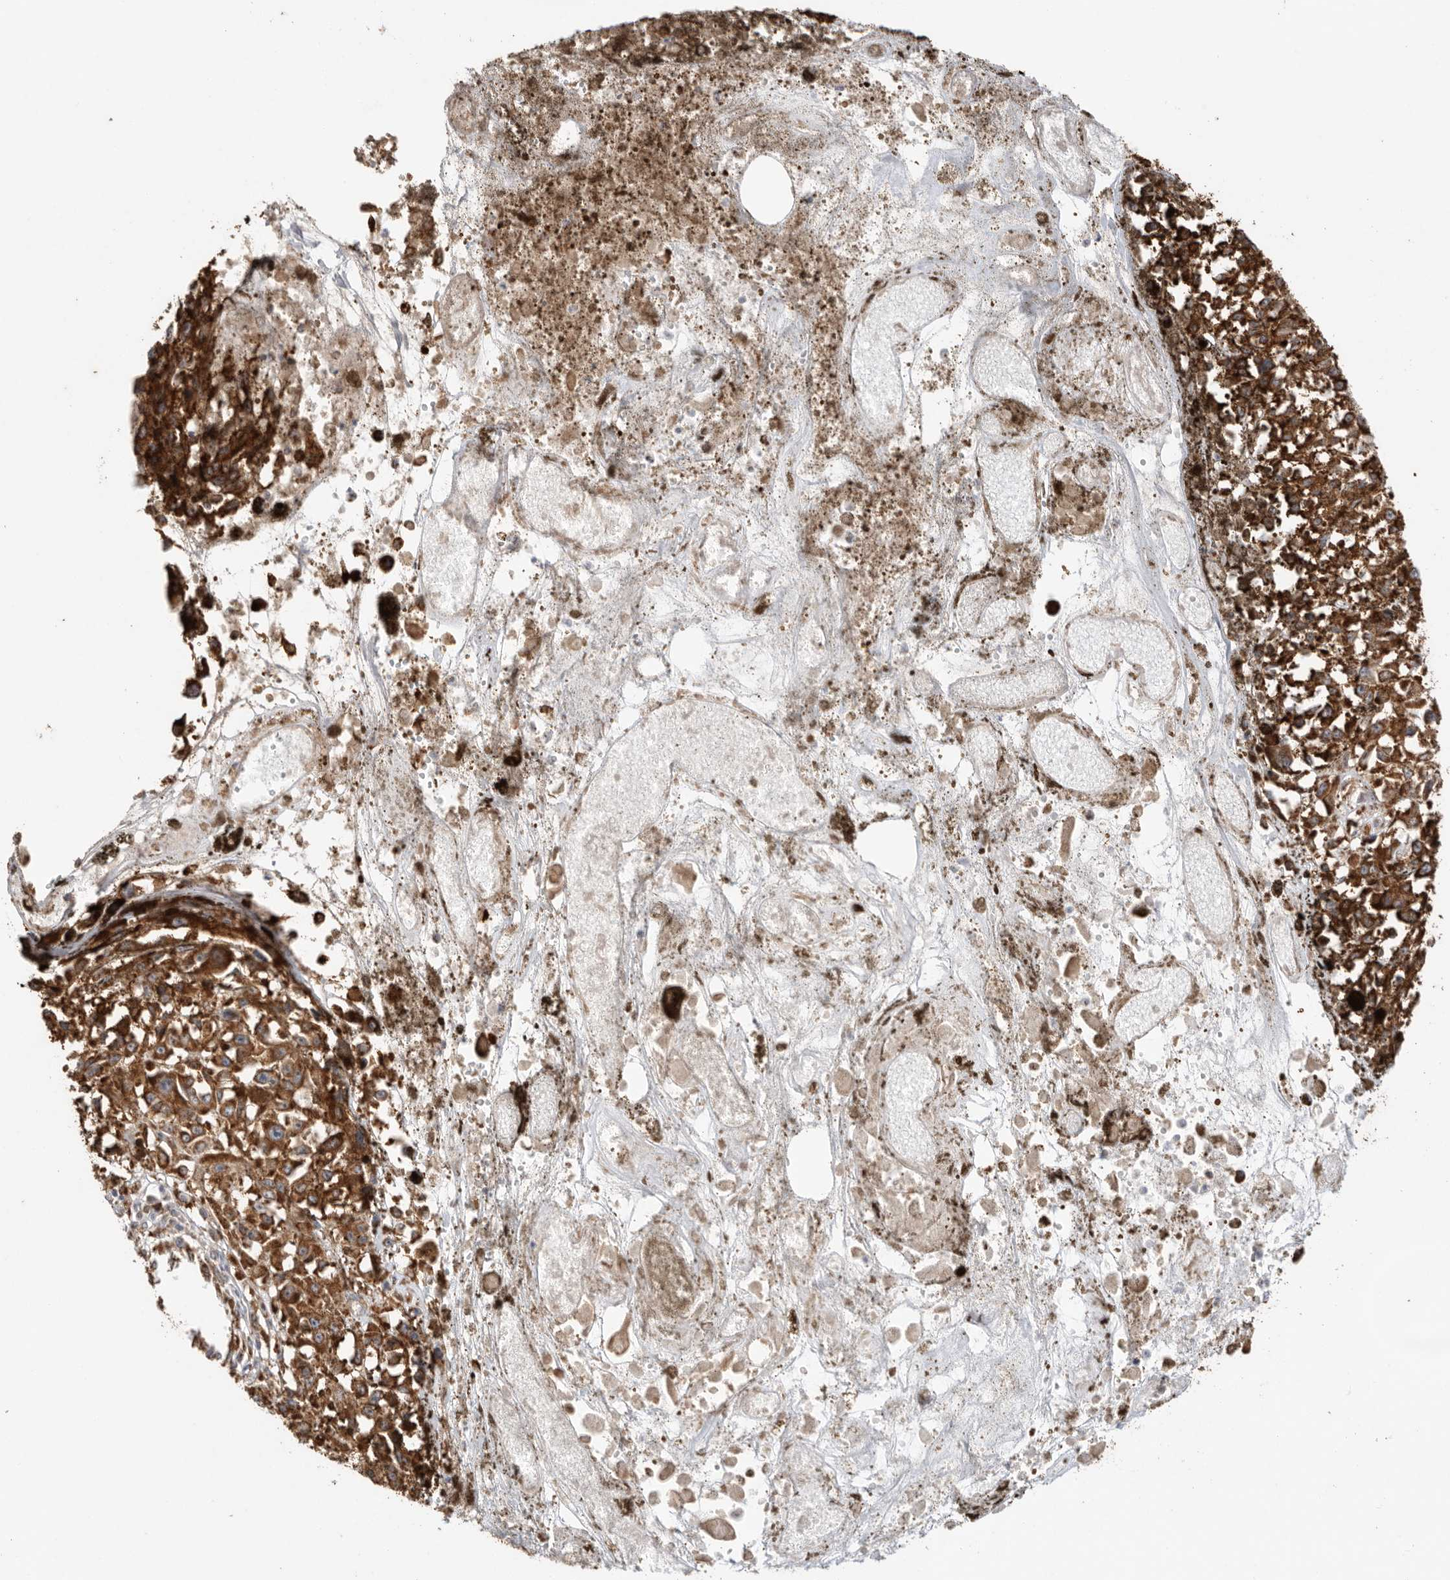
{"staining": {"intensity": "strong", "quantity": ">75%", "location": "cytoplasmic/membranous"}, "tissue": "melanoma", "cell_type": "Tumor cells", "image_type": "cancer", "snomed": [{"axis": "morphology", "description": "Malignant melanoma, Metastatic site"}, {"axis": "topography", "description": "Lymph node"}], "caption": "A histopathology image showing strong cytoplasmic/membranous positivity in about >75% of tumor cells in melanoma, as visualized by brown immunohistochemical staining.", "gene": "BLOC1S5", "patient": {"sex": "male", "age": 59}}